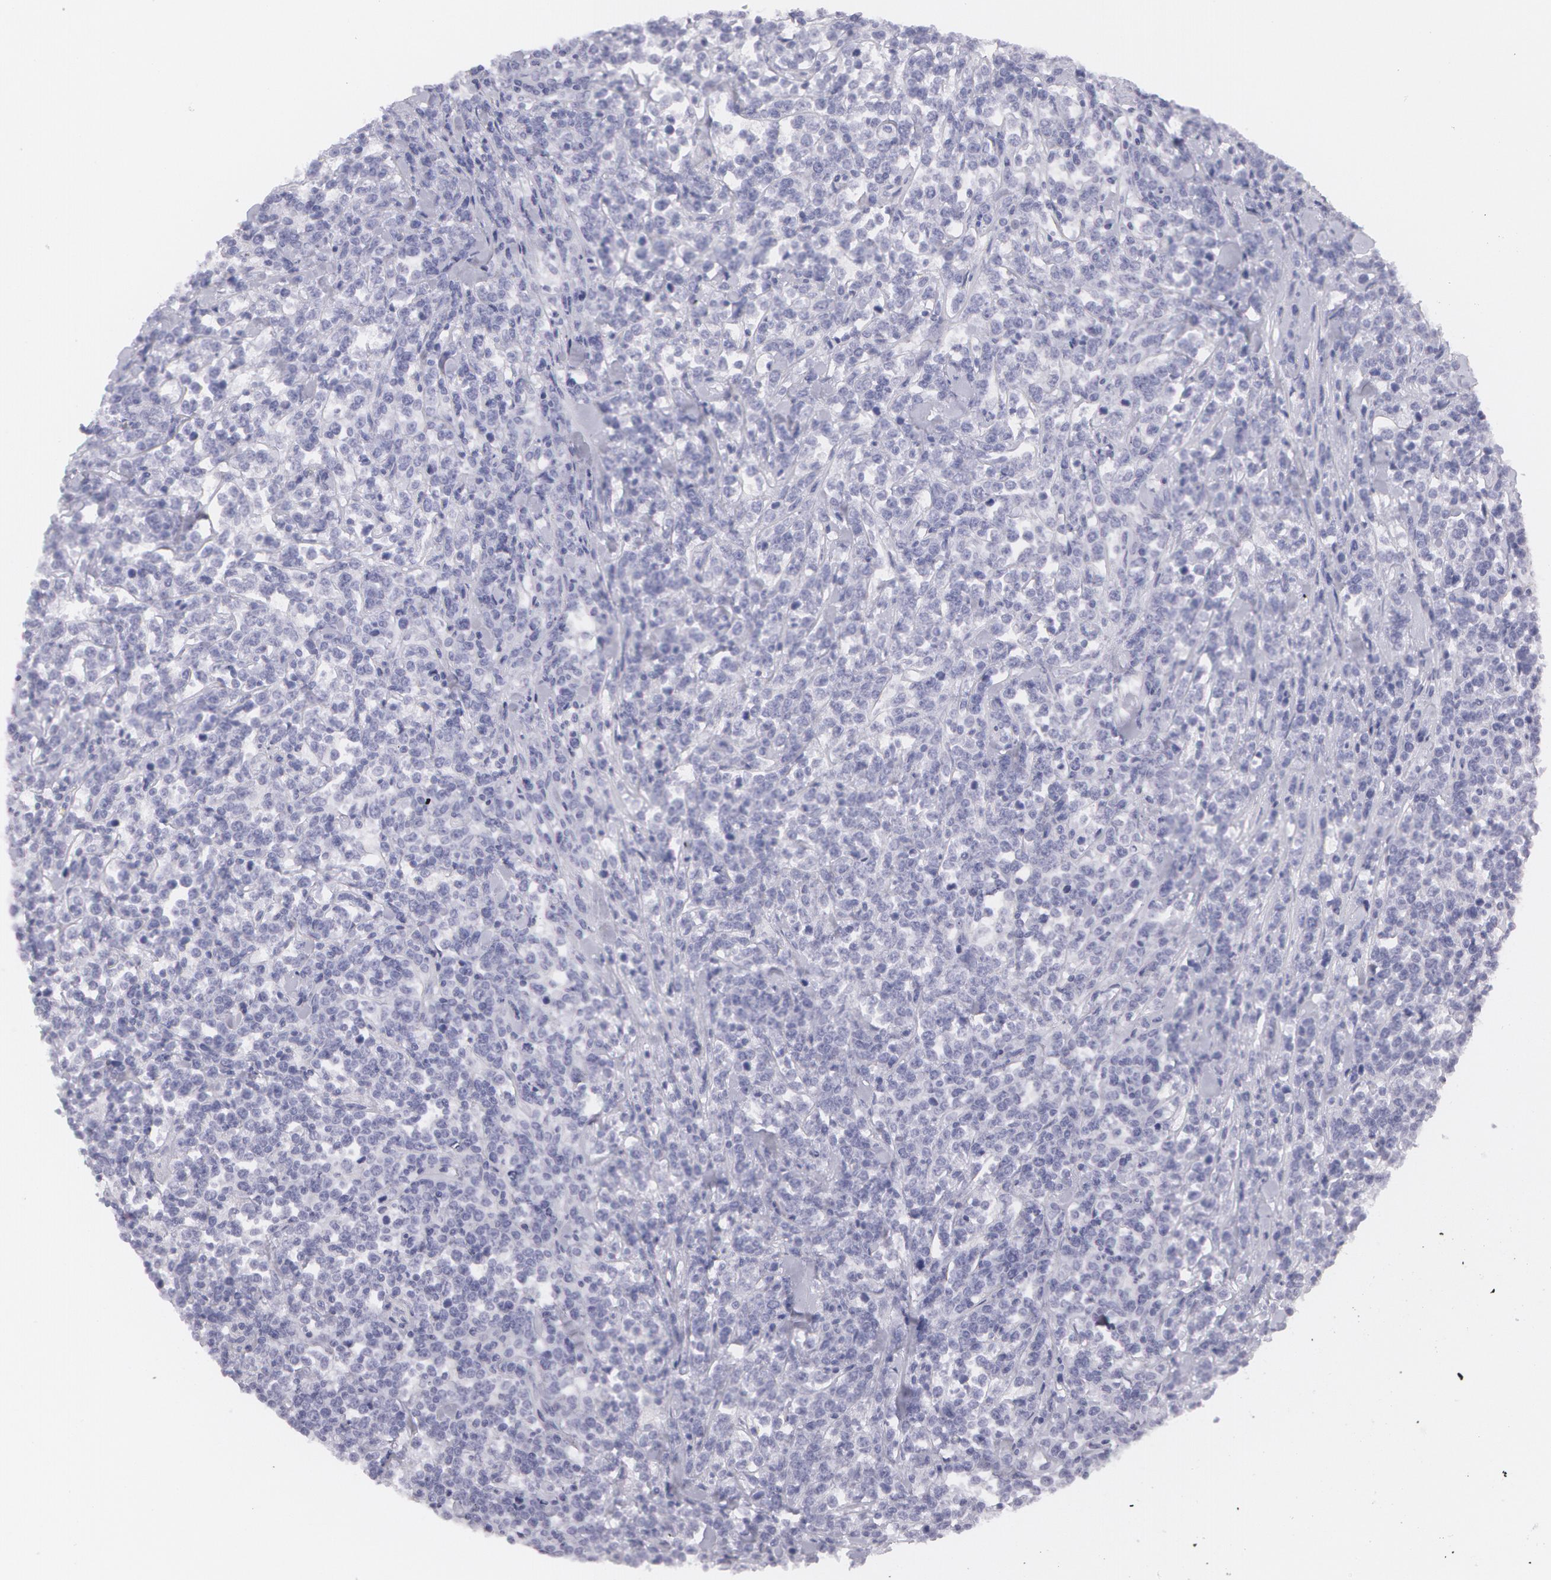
{"staining": {"intensity": "negative", "quantity": "none", "location": "none"}, "tissue": "lymphoma", "cell_type": "Tumor cells", "image_type": "cancer", "snomed": [{"axis": "morphology", "description": "Malignant lymphoma, non-Hodgkin's type, High grade"}, {"axis": "topography", "description": "Small intestine"}, {"axis": "topography", "description": "Colon"}], "caption": "Human lymphoma stained for a protein using IHC displays no staining in tumor cells.", "gene": "AMACR", "patient": {"sex": "male", "age": 8}}